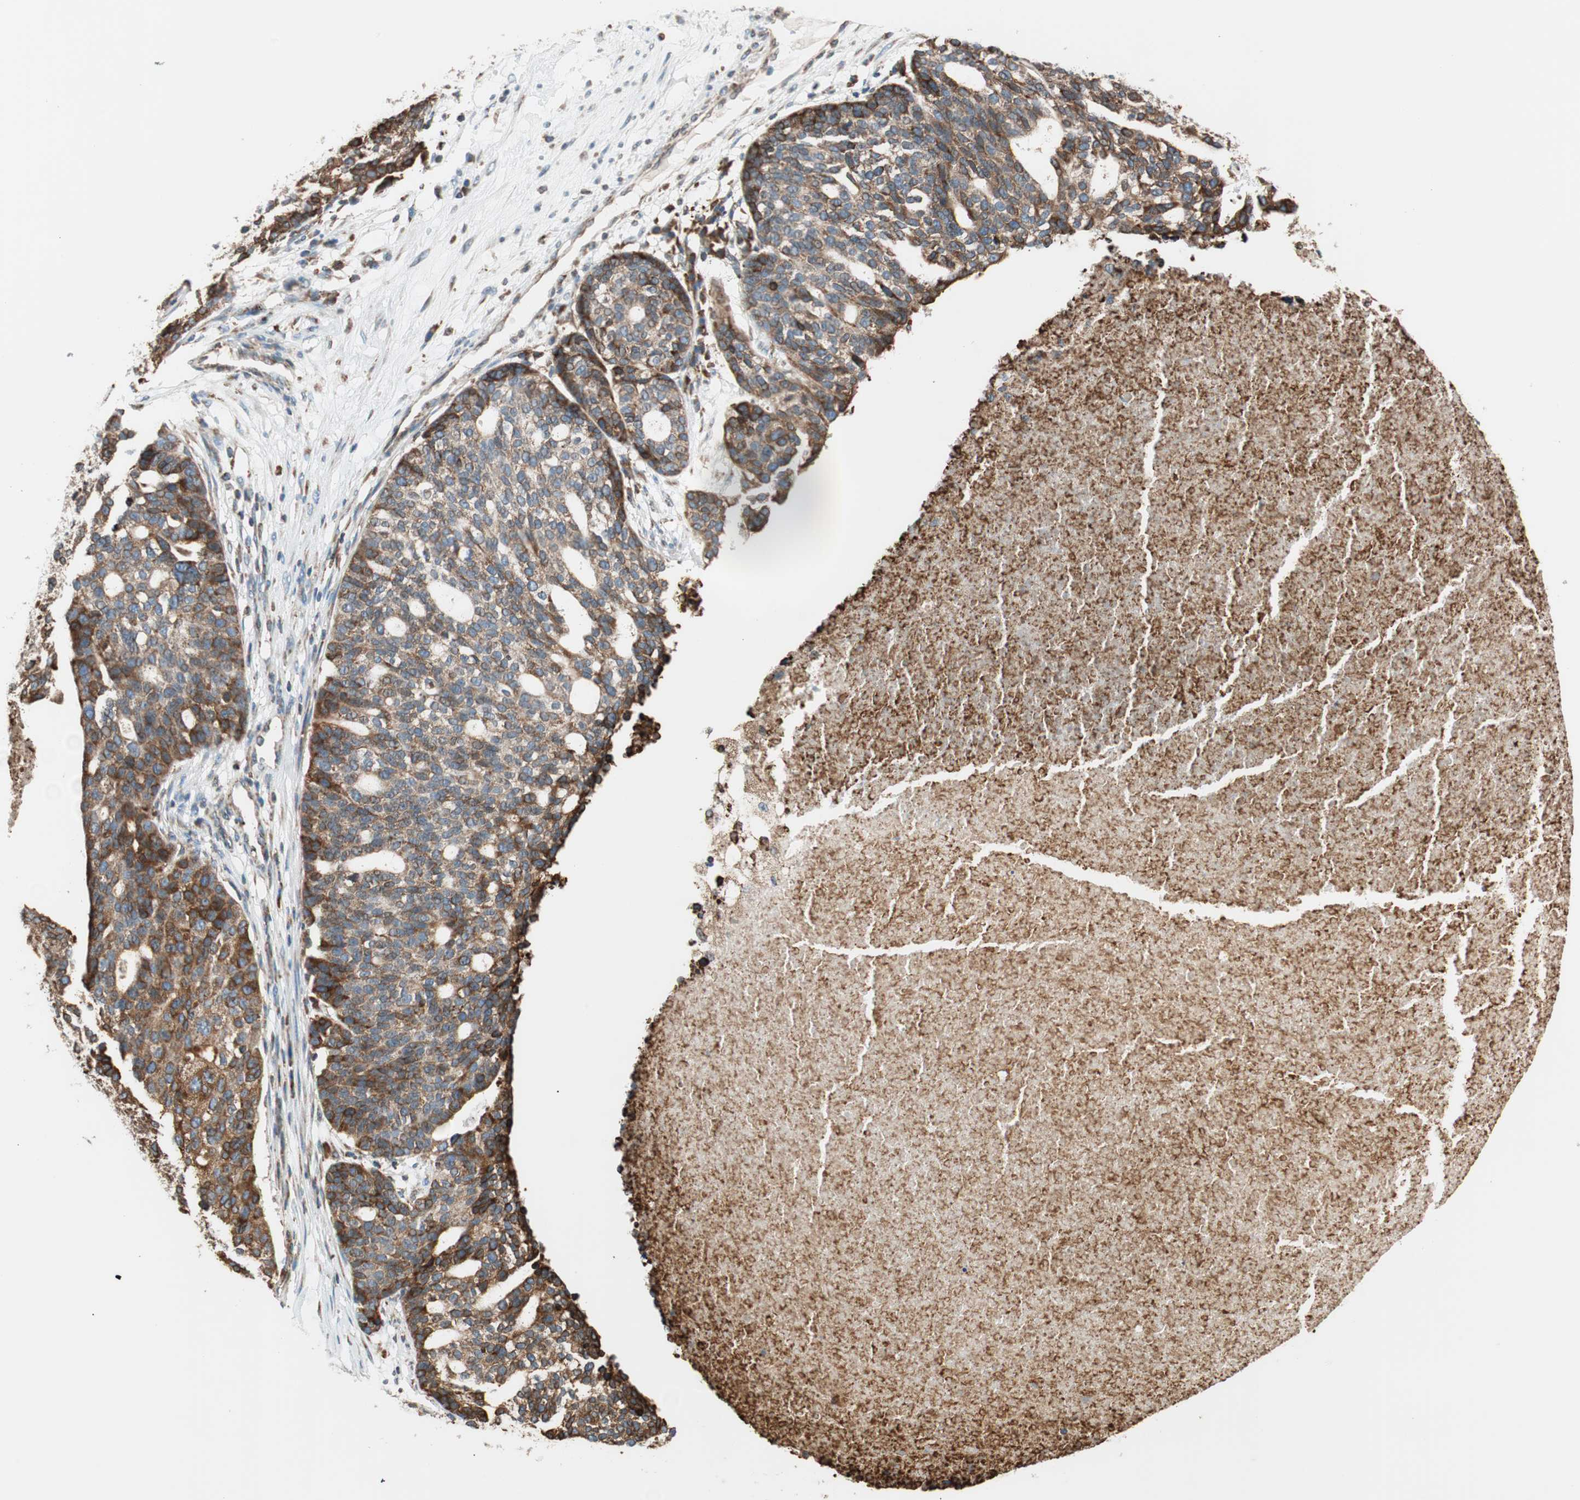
{"staining": {"intensity": "moderate", "quantity": ">75%", "location": "cytoplasmic/membranous"}, "tissue": "ovarian cancer", "cell_type": "Tumor cells", "image_type": "cancer", "snomed": [{"axis": "morphology", "description": "Cystadenocarcinoma, serous, NOS"}, {"axis": "topography", "description": "Ovary"}], "caption": "A histopathology image of human ovarian cancer stained for a protein demonstrates moderate cytoplasmic/membranous brown staining in tumor cells.", "gene": "PRKCSH", "patient": {"sex": "female", "age": 59}}